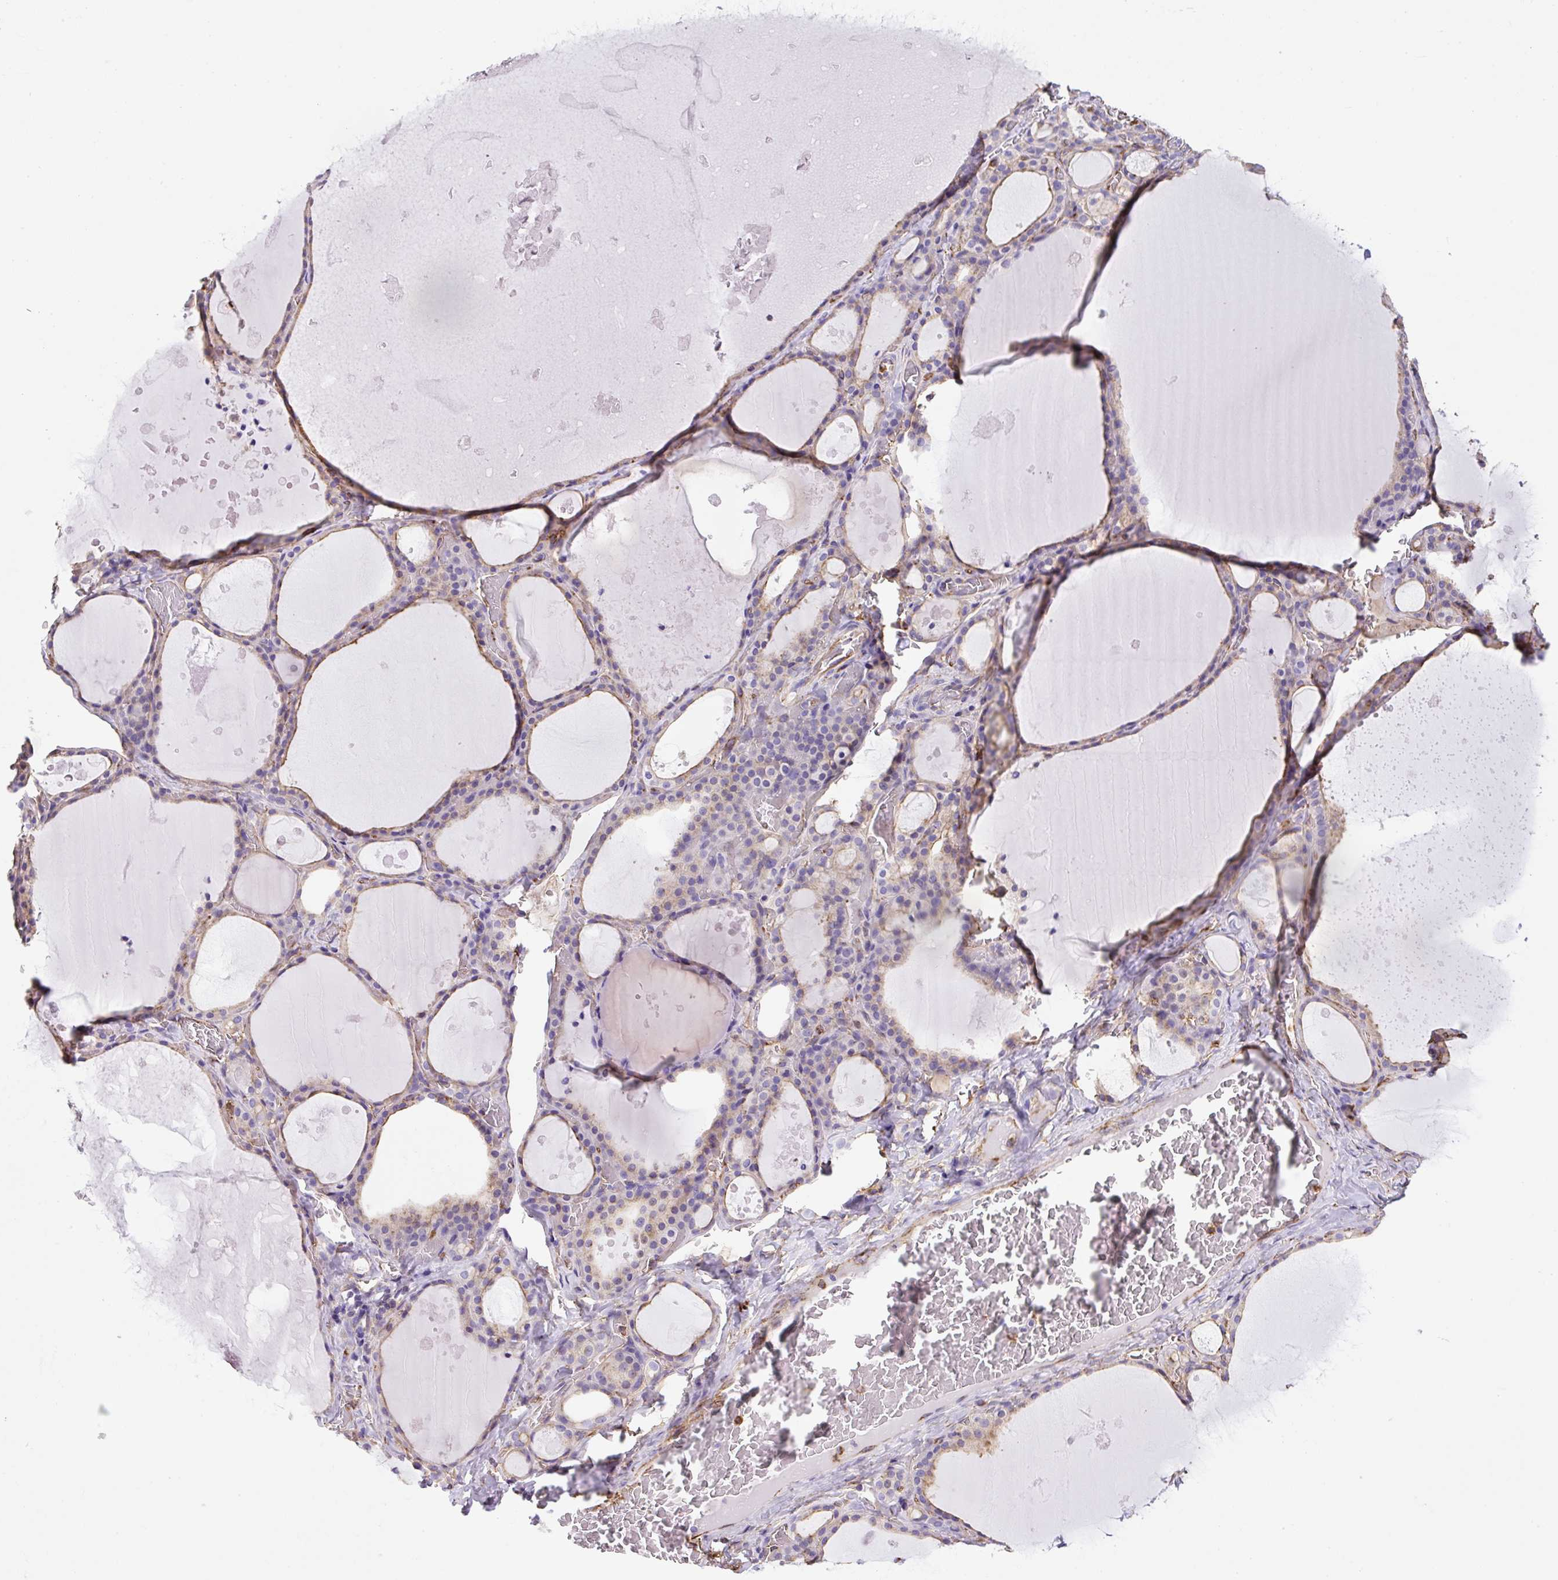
{"staining": {"intensity": "weak", "quantity": "25%-75%", "location": "cytoplasmic/membranous"}, "tissue": "thyroid gland", "cell_type": "Glandular cells", "image_type": "normal", "snomed": [{"axis": "morphology", "description": "Normal tissue, NOS"}, {"axis": "topography", "description": "Thyroid gland"}], "caption": "Thyroid gland stained with DAB immunohistochemistry (IHC) demonstrates low levels of weak cytoplasmic/membranous staining in approximately 25%-75% of glandular cells. Nuclei are stained in blue.", "gene": "MAGEB5", "patient": {"sex": "male", "age": 56}}